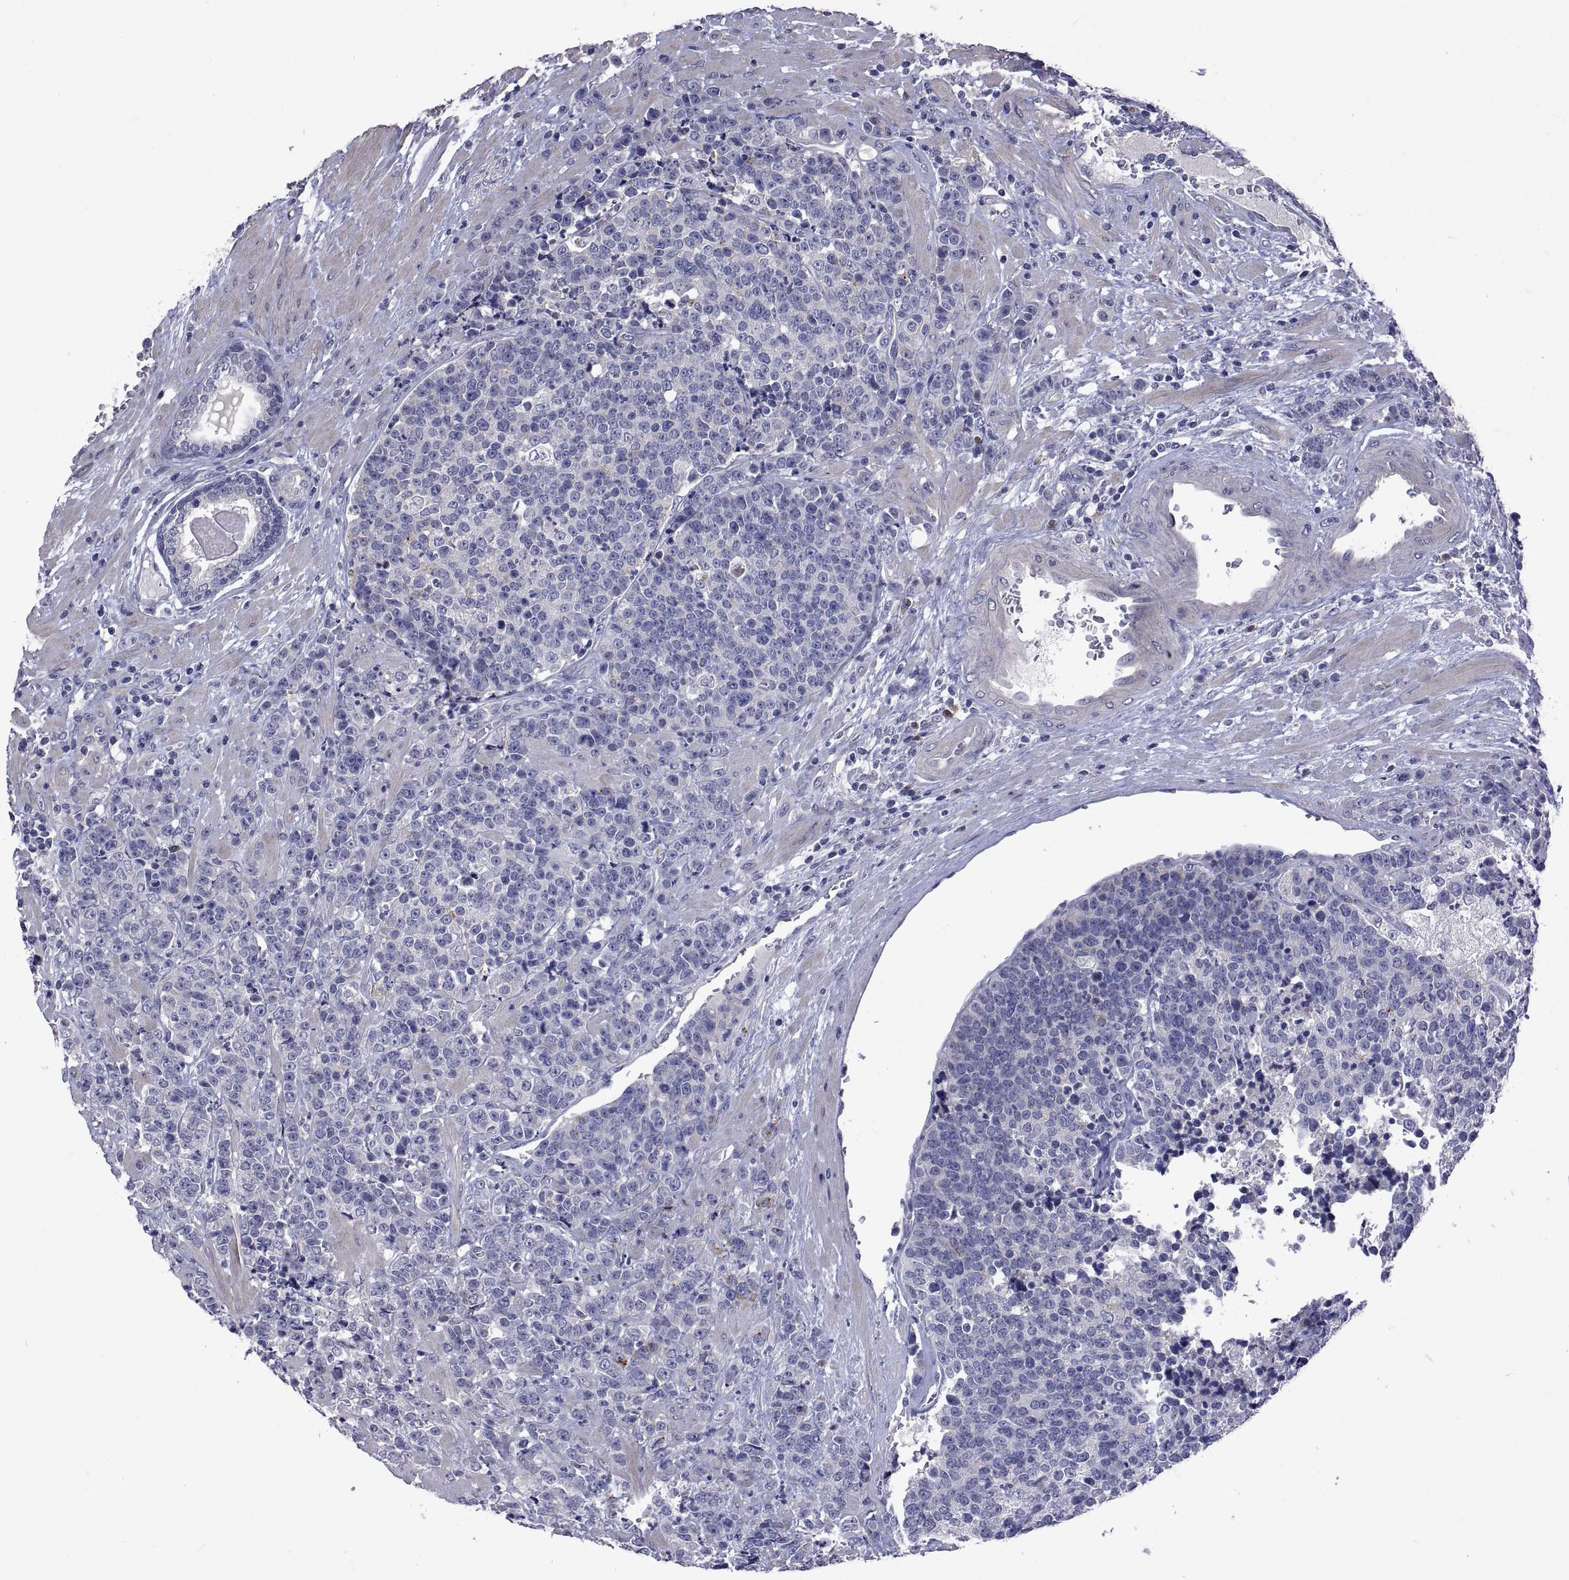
{"staining": {"intensity": "negative", "quantity": "none", "location": "none"}, "tissue": "prostate cancer", "cell_type": "Tumor cells", "image_type": "cancer", "snomed": [{"axis": "morphology", "description": "Adenocarcinoma, NOS"}, {"axis": "topography", "description": "Prostate"}], "caption": "The image reveals no significant positivity in tumor cells of prostate cancer.", "gene": "NPTX2", "patient": {"sex": "male", "age": 67}}